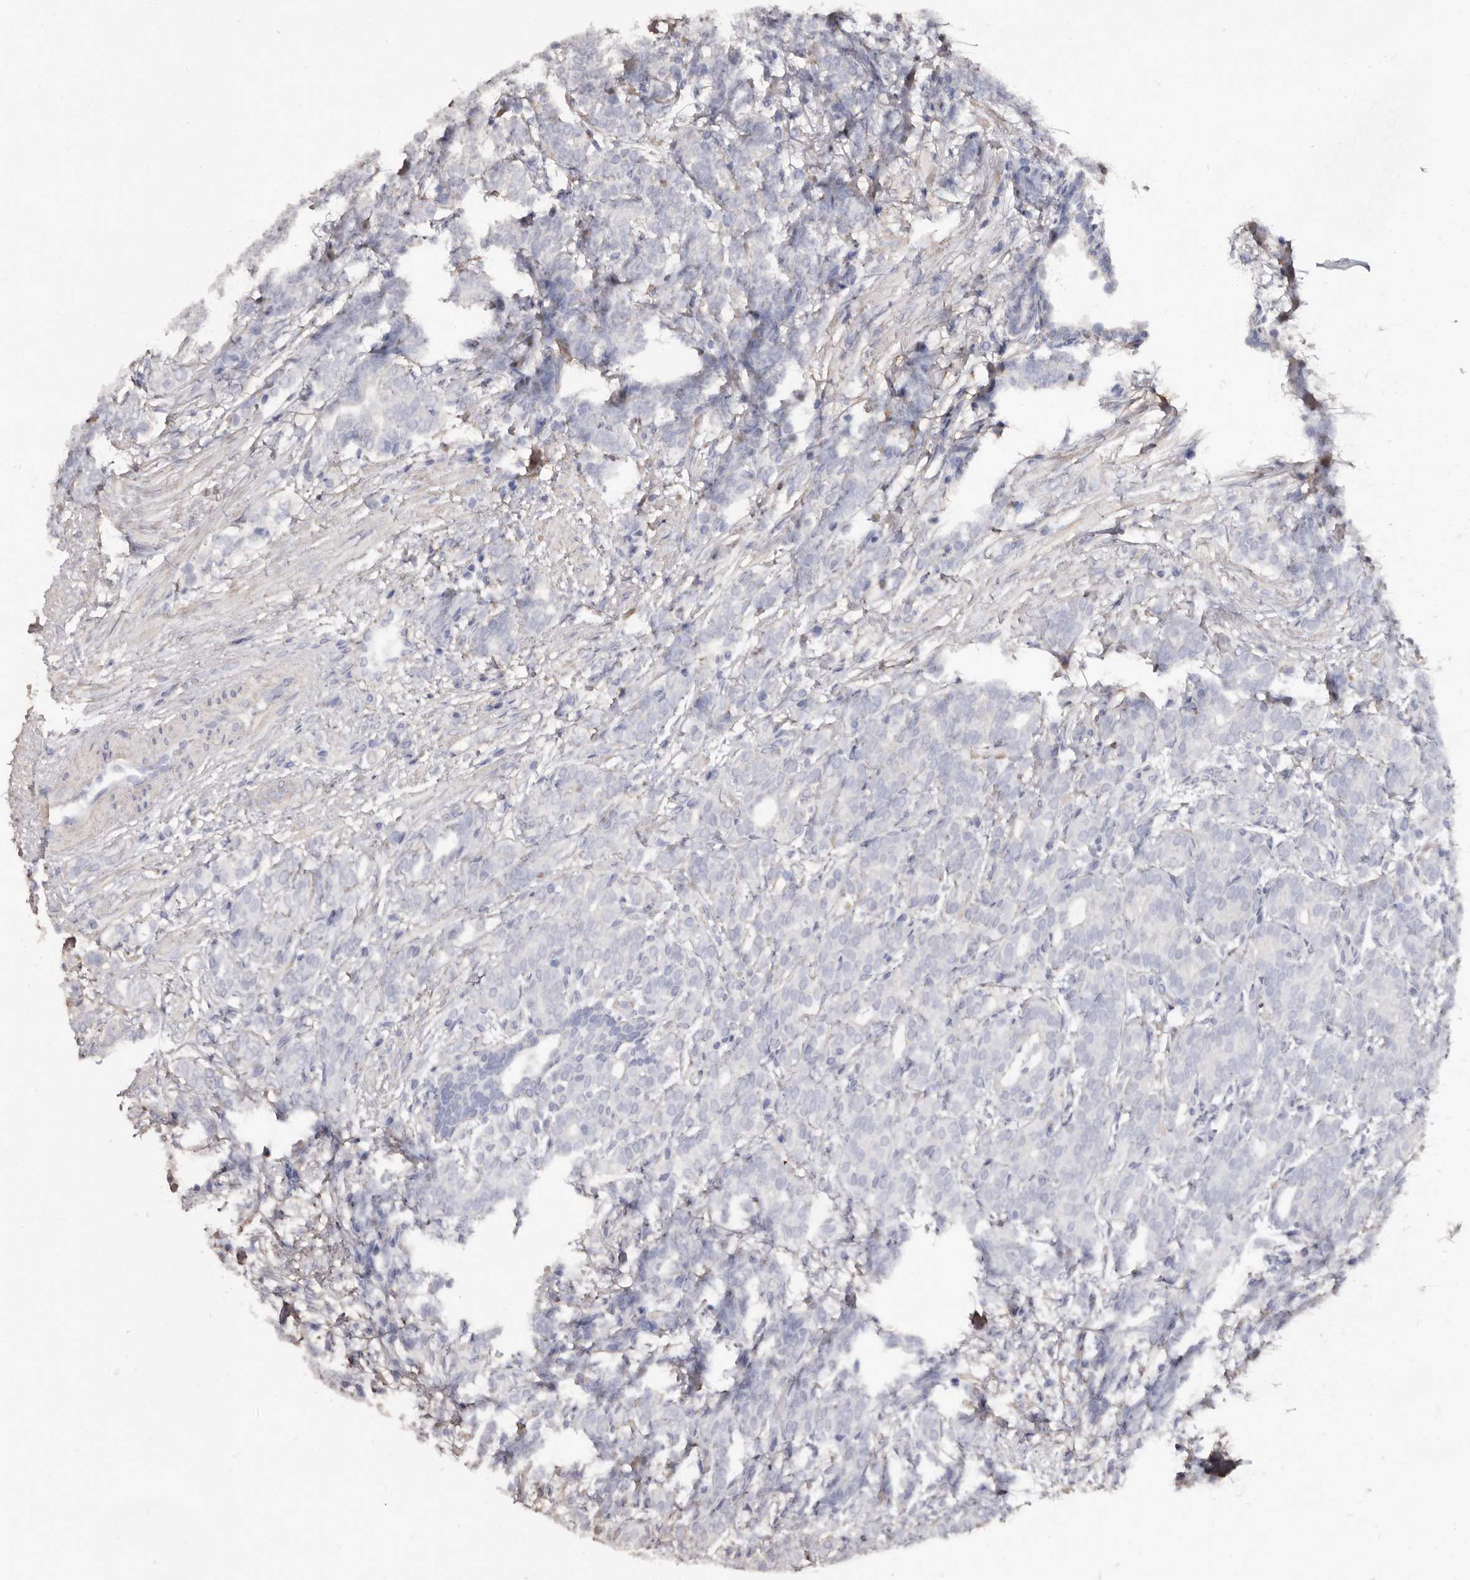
{"staining": {"intensity": "negative", "quantity": "none", "location": "none"}, "tissue": "prostate cancer", "cell_type": "Tumor cells", "image_type": "cancer", "snomed": [{"axis": "morphology", "description": "Adenocarcinoma, High grade"}, {"axis": "topography", "description": "Prostate"}], "caption": "Photomicrograph shows no protein staining in tumor cells of prostate cancer (adenocarcinoma (high-grade)) tissue.", "gene": "COQ8B", "patient": {"sex": "male", "age": 57}}